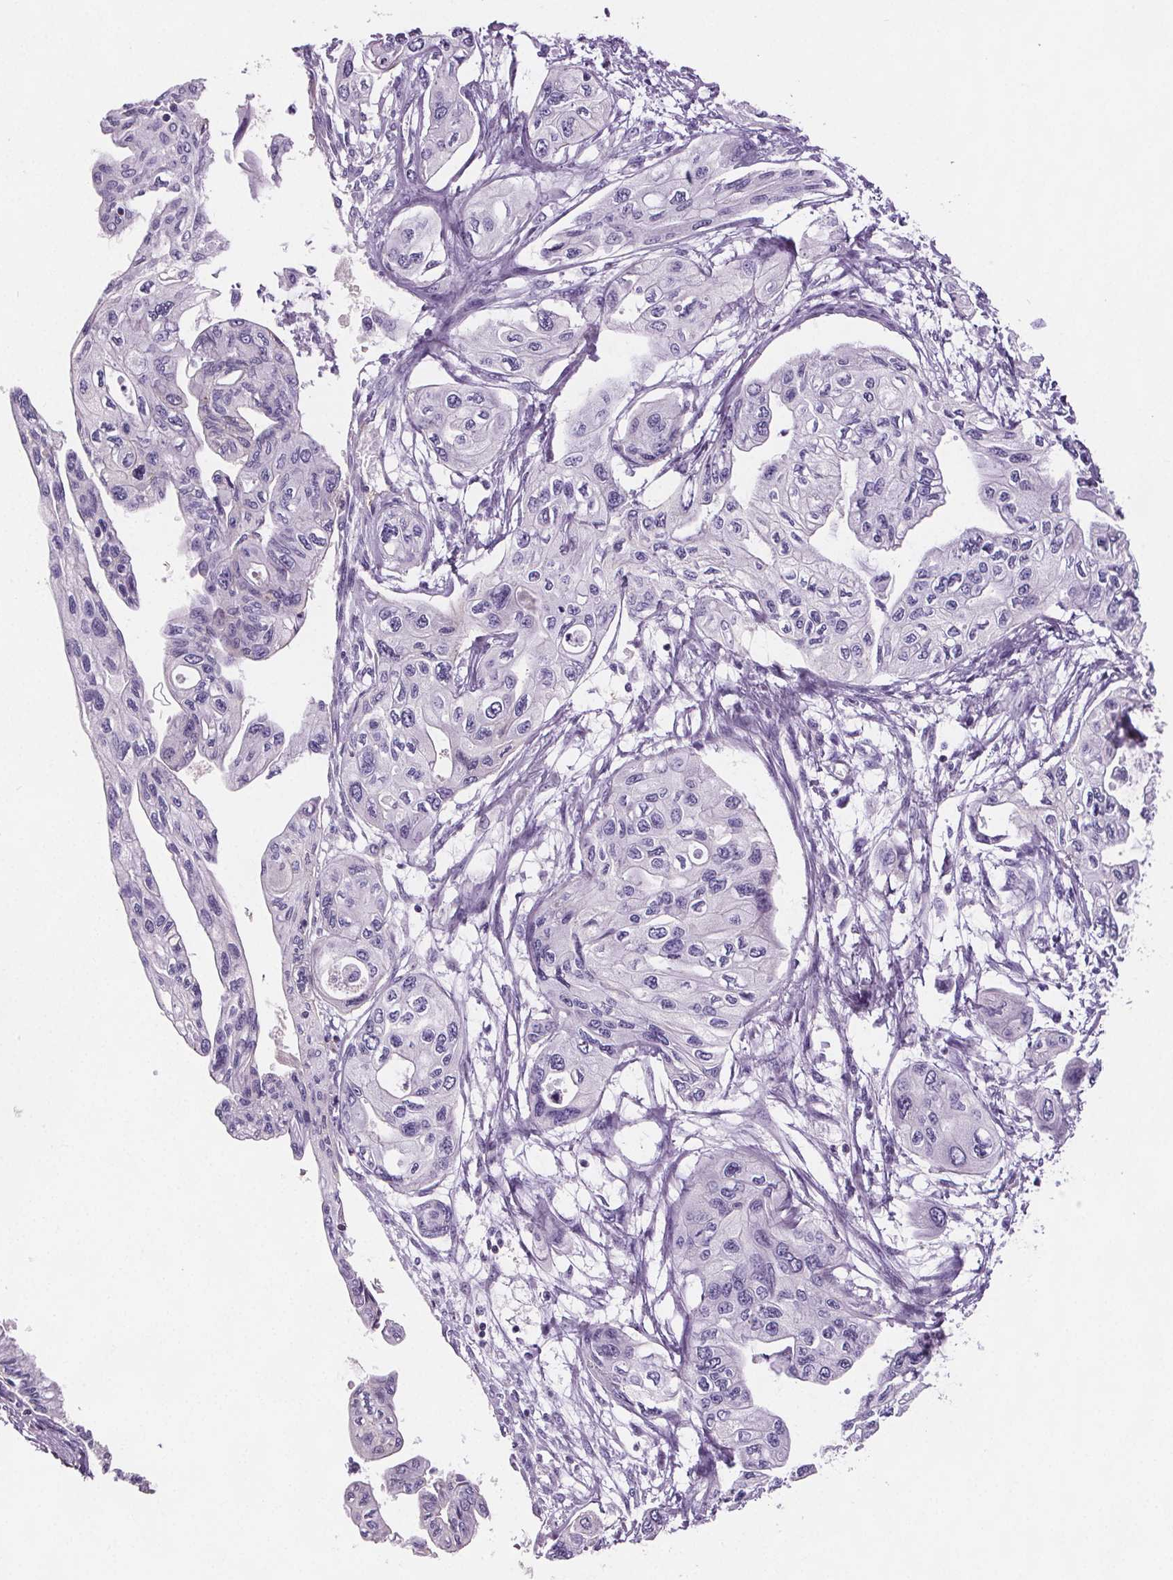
{"staining": {"intensity": "negative", "quantity": "none", "location": "none"}, "tissue": "pancreatic cancer", "cell_type": "Tumor cells", "image_type": "cancer", "snomed": [{"axis": "morphology", "description": "Adenocarcinoma, NOS"}, {"axis": "topography", "description": "Pancreas"}], "caption": "Pancreatic cancer stained for a protein using IHC demonstrates no expression tumor cells.", "gene": "CD5L", "patient": {"sex": "female", "age": 76}}